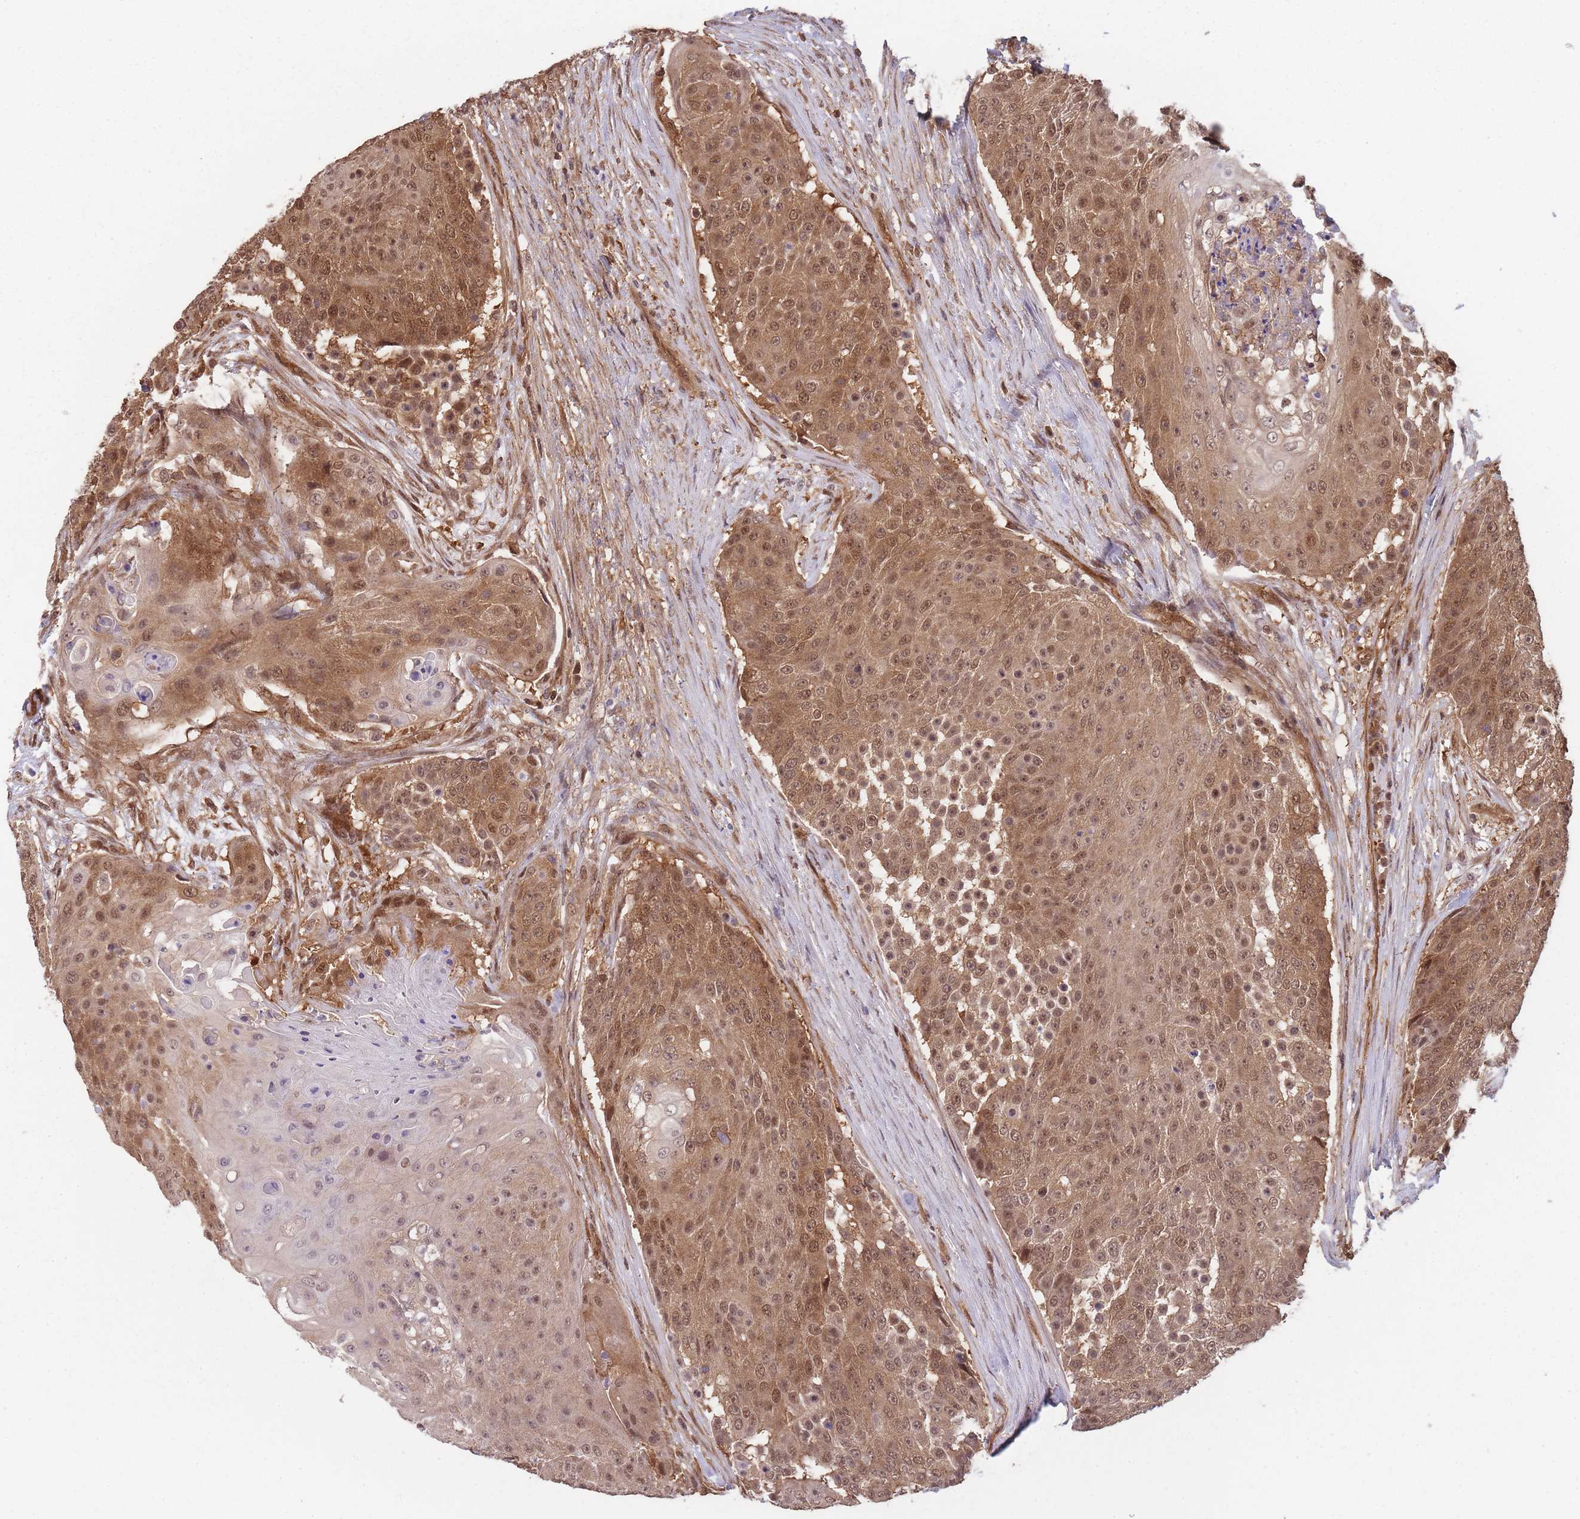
{"staining": {"intensity": "moderate", "quantity": ">75%", "location": "cytoplasmic/membranous,nuclear"}, "tissue": "urothelial cancer", "cell_type": "Tumor cells", "image_type": "cancer", "snomed": [{"axis": "morphology", "description": "Urothelial carcinoma, High grade"}, {"axis": "topography", "description": "Urinary bladder"}], "caption": "This image displays immunohistochemistry staining of human urothelial cancer, with medium moderate cytoplasmic/membranous and nuclear positivity in about >75% of tumor cells.", "gene": "PPP6R3", "patient": {"sex": "female", "age": 63}}